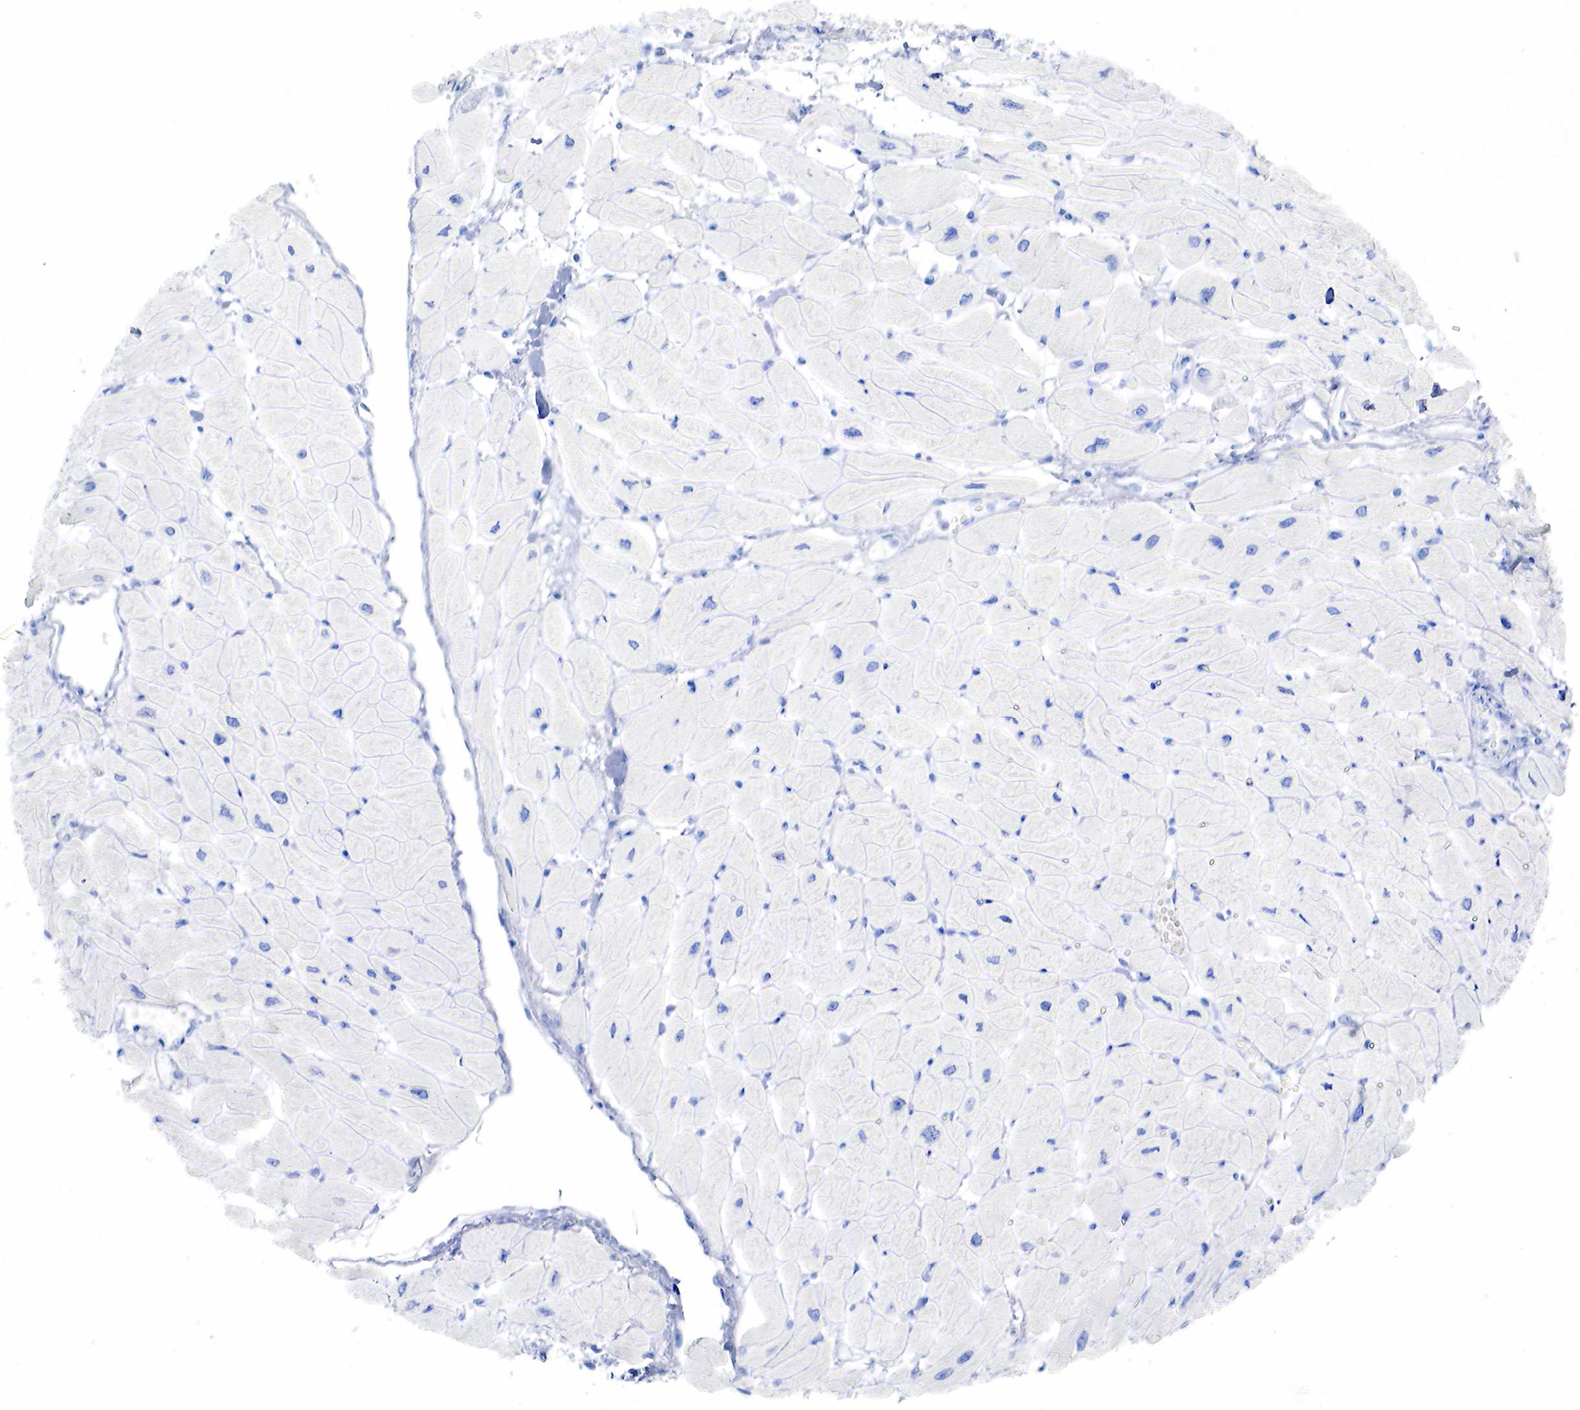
{"staining": {"intensity": "negative", "quantity": "none", "location": "none"}, "tissue": "heart muscle", "cell_type": "Cardiomyocytes", "image_type": "normal", "snomed": [{"axis": "morphology", "description": "Normal tissue, NOS"}, {"axis": "topography", "description": "Heart"}], "caption": "Photomicrograph shows no significant protein positivity in cardiomyocytes of normal heart muscle.", "gene": "ESR1", "patient": {"sex": "female", "age": 54}}